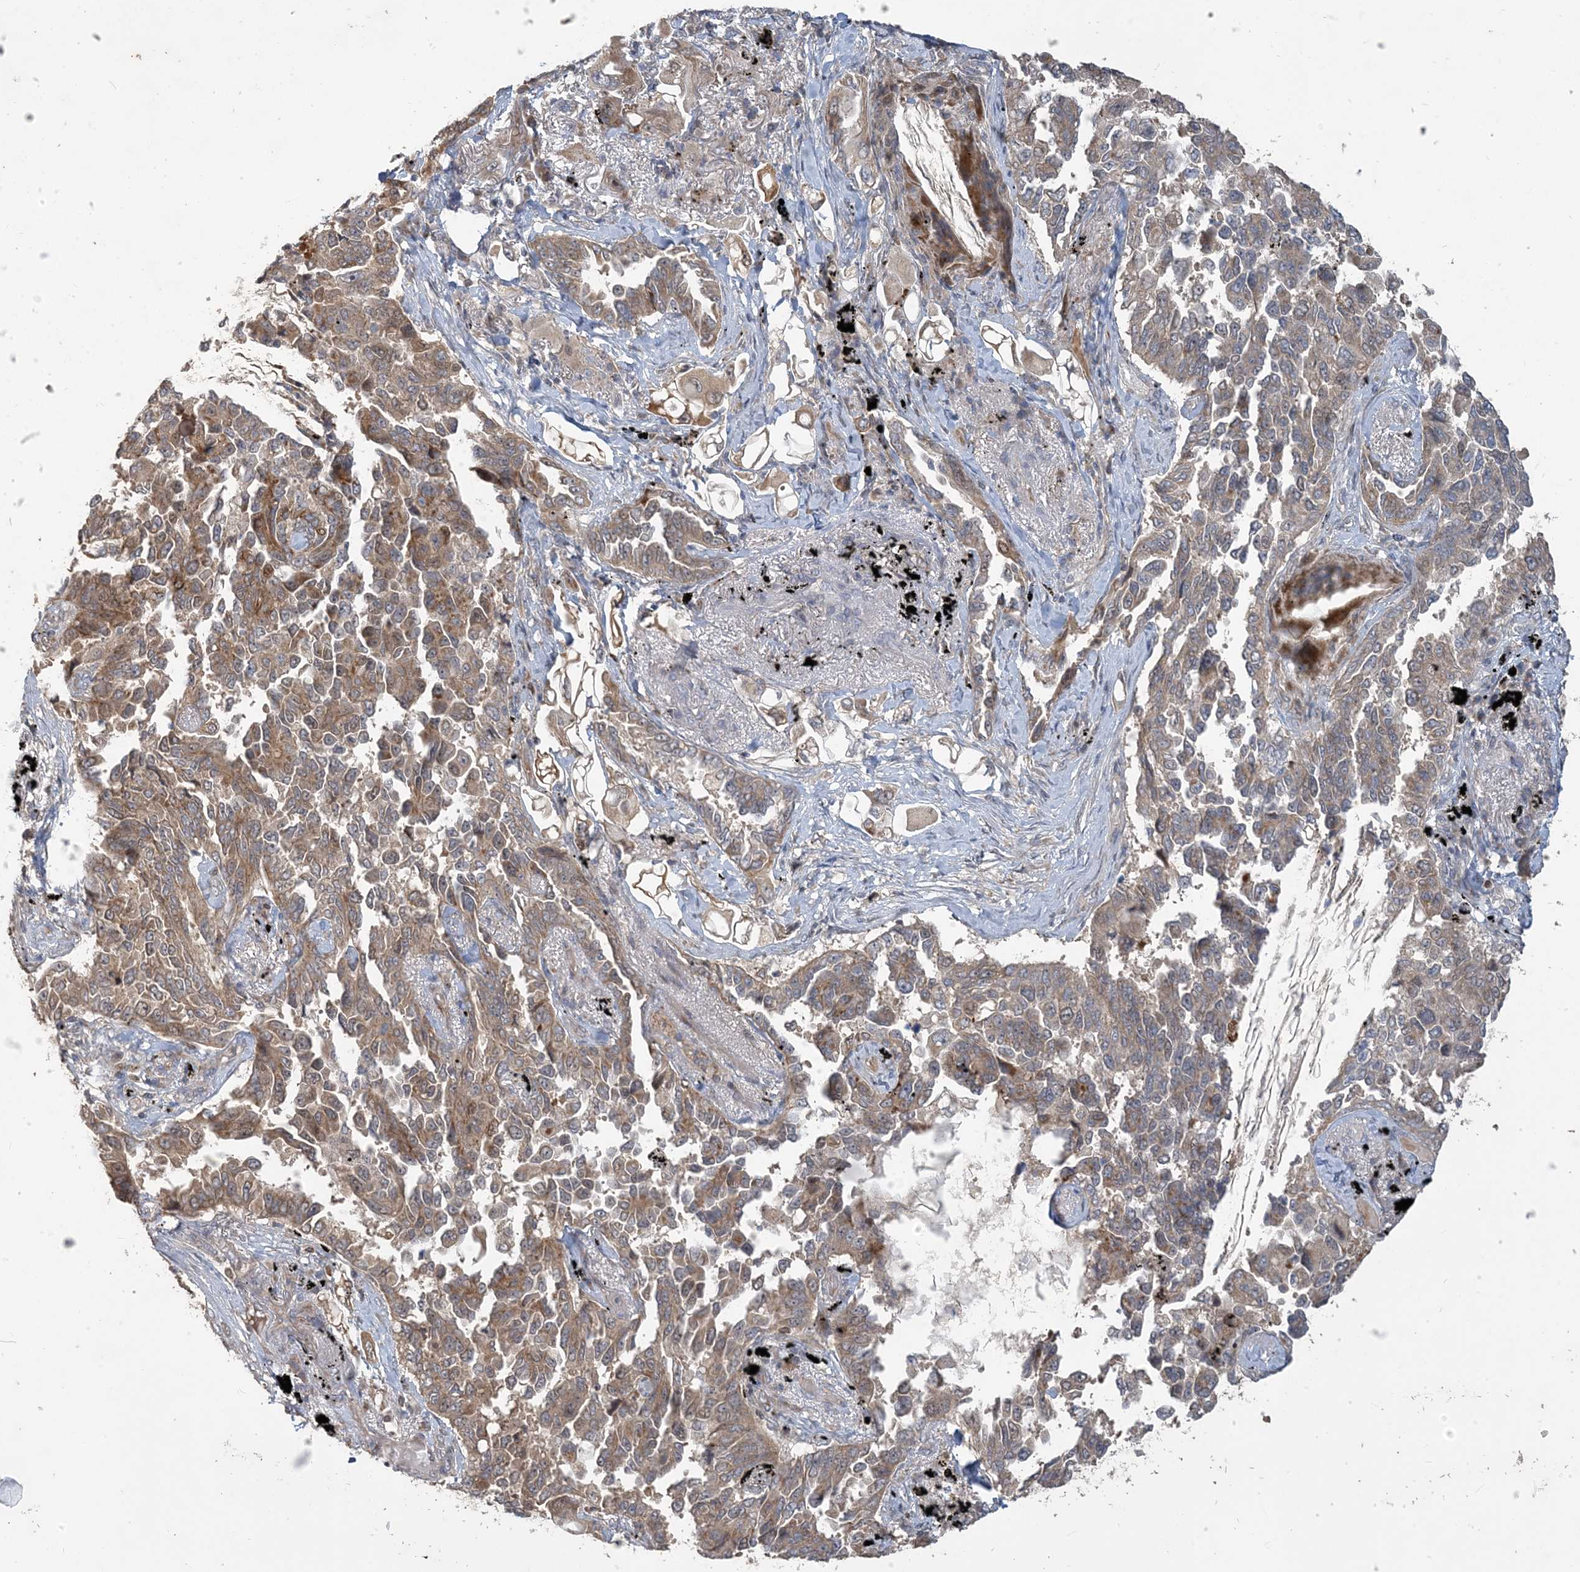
{"staining": {"intensity": "moderate", "quantity": ">75%", "location": "cytoplasmic/membranous"}, "tissue": "lung cancer", "cell_type": "Tumor cells", "image_type": "cancer", "snomed": [{"axis": "morphology", "description": "Adenocarcinoma, NOS"}, {"axis": "topography", "description": "Lung"}], "caption": "Human adenocarcinoma (lung) stained with a protein marker demonstrates moderate staining in tumor cells.", "gene": "TRAIP", "patient": {"sex": "female", "age": 67}}